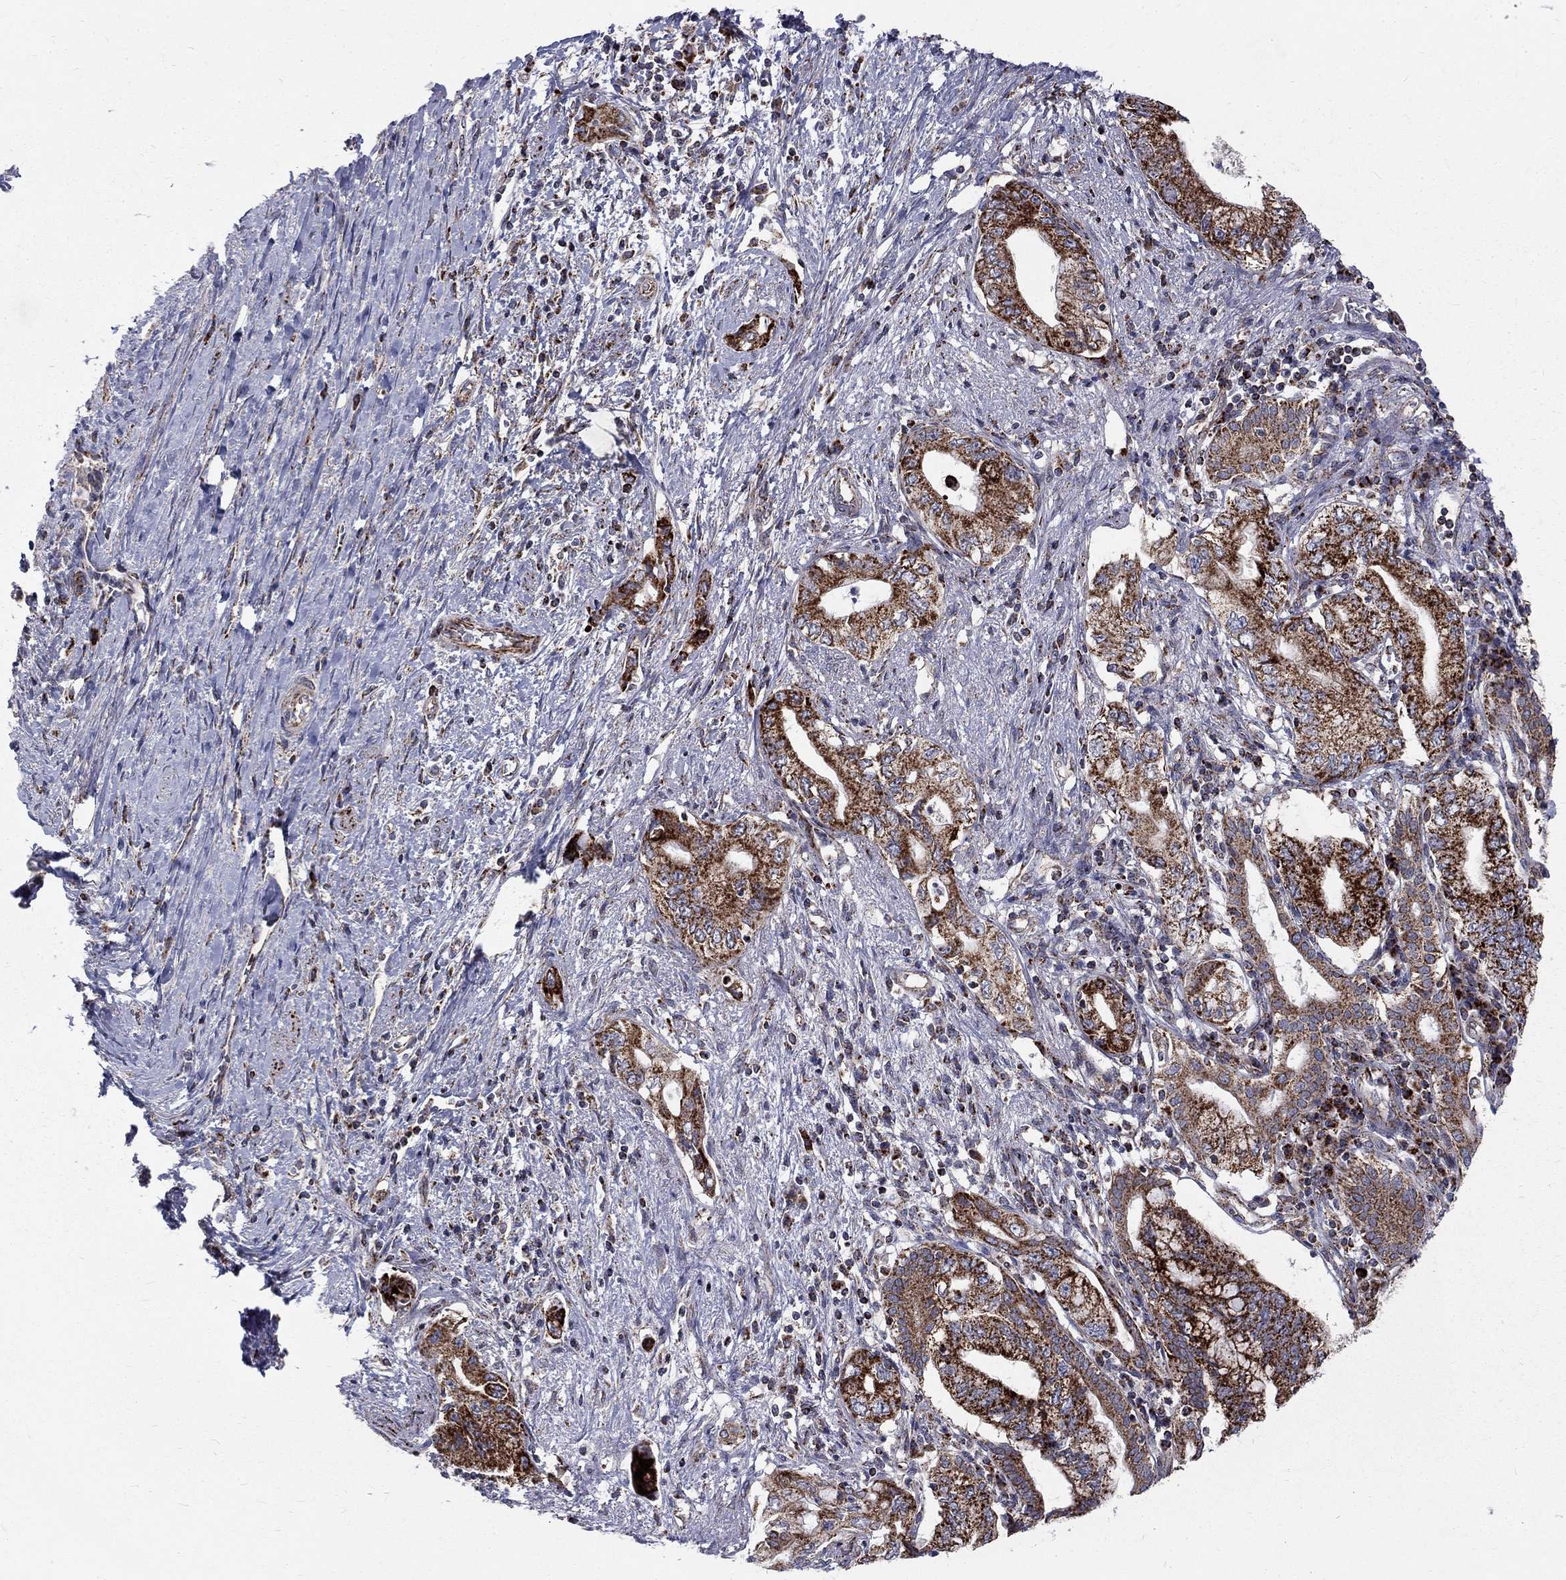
{"staining": {"intensity": "strong", "quantity": ">75%", "location": "cytoplasmic/membranous"}, "tissue": "pancreatic cancer", "cell_type": "Tumor cells", "image_type": "cancer", "snomed": [{"axis": "morphology", "description": "Adenocarcinoma, NOS"}, {"axis": "topography", "description": "Pancreas"}], "caption": "Immunohistochemical staining of human pancreatic cancer shows high levels of strong cytoplasmic/membranous protein positivity in about >75% of tumor cells. (Stains: DAB in brown, nuclei in blue, Microscopy: brightfield microscopy at high magnification).", "gene": "ALDH1B1", "patient": {"sex": "female", "age": 73}}